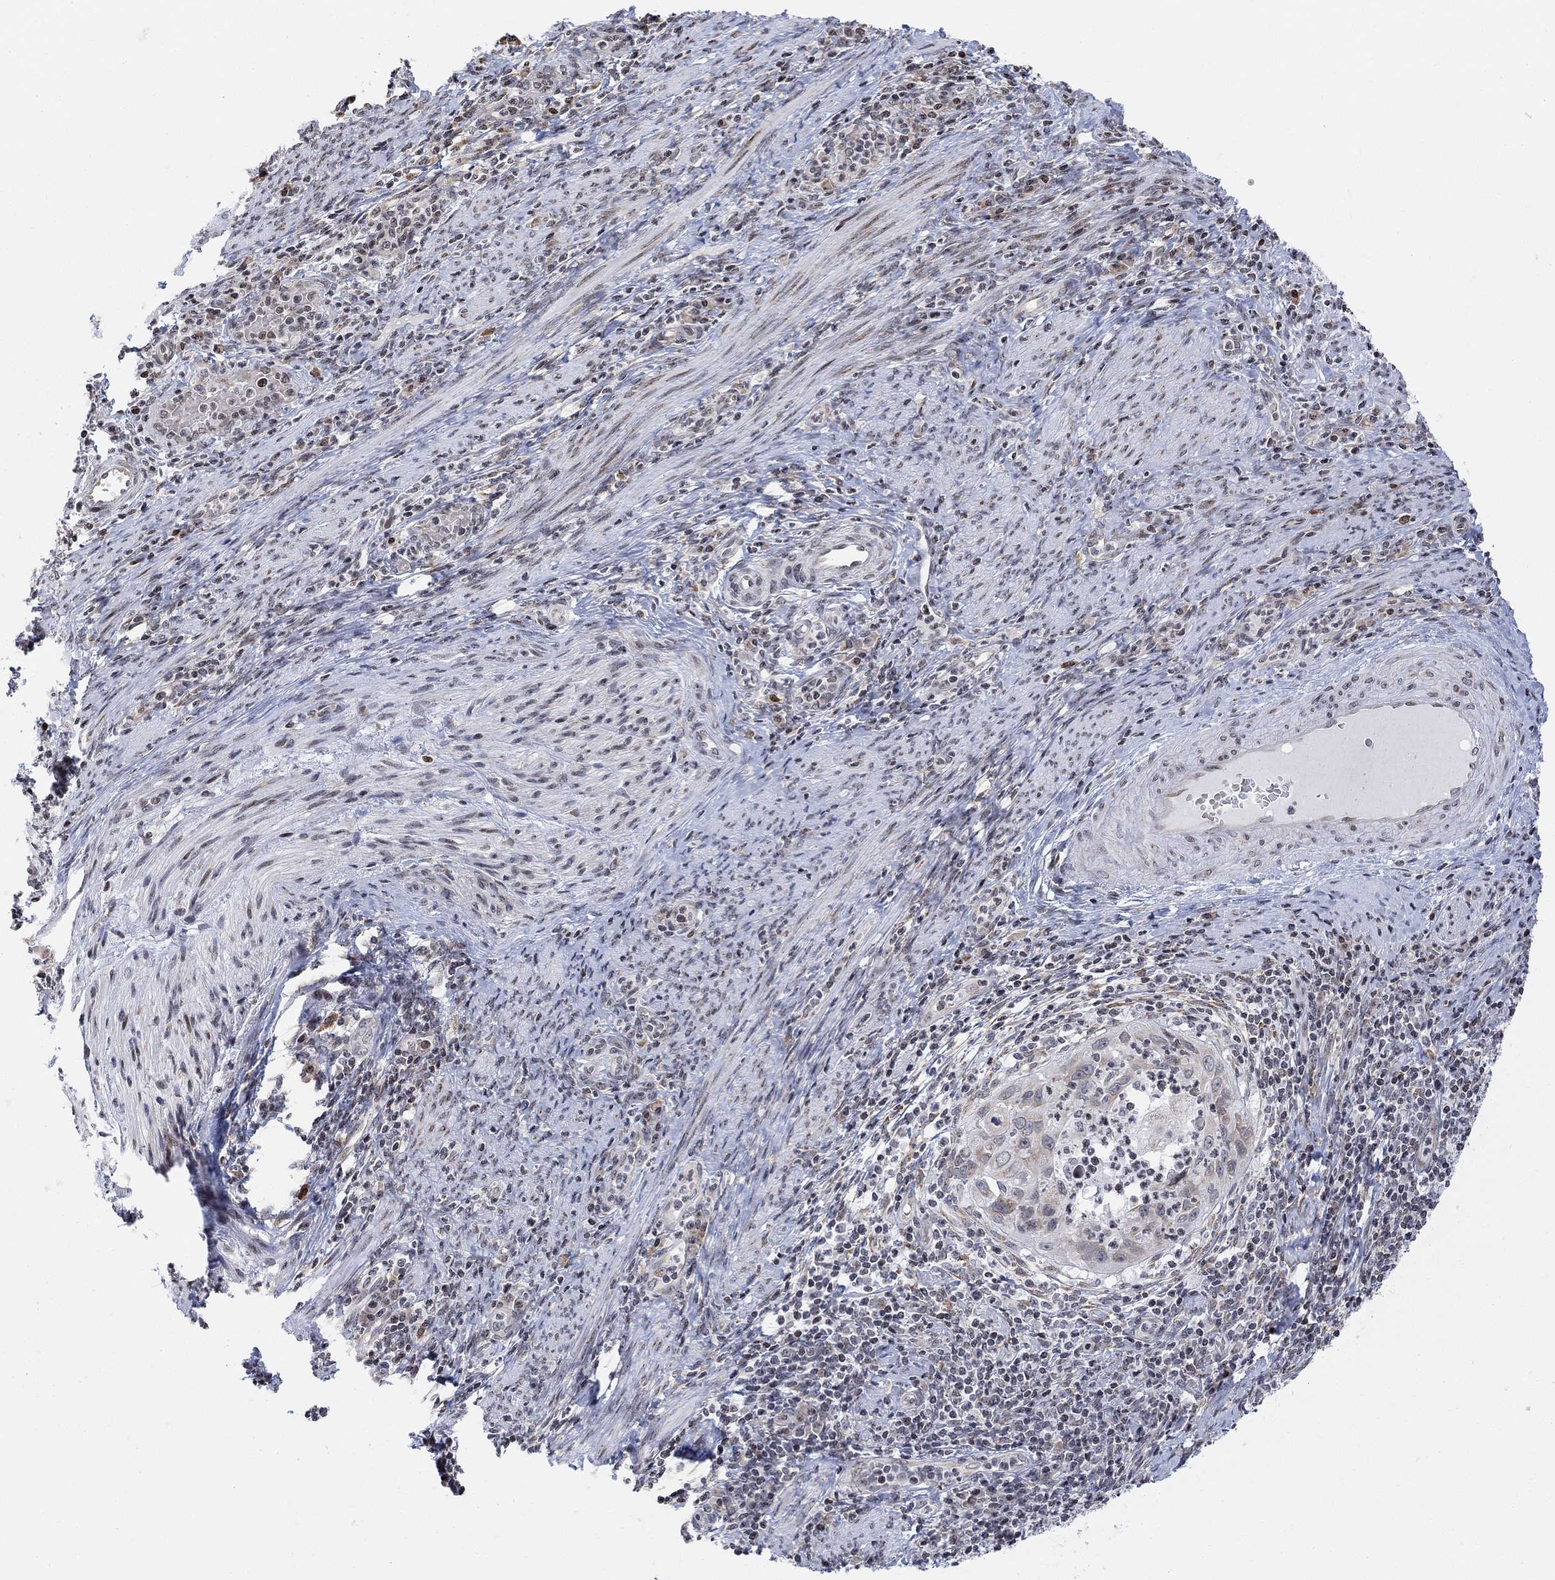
{"staining": {"intensity": "weak", "quantity": "<25%", "location": "cytoplasmic/membranous"}, "tissue": "cervical cancer", "cell_type": "Tumor cells", "image_type": "cancer", "snomed": [{"axis": "morphology", "description": "Squamous cell carcinoma, NOS"}, {"axis": "topography", "description": "Cervix"}], "caption": "A histopathology image of human cervical cancer (squamous cell carcinoma) is negative for staining in tumor cells. (Stains: DAB IHC with hematoxylin counter stain, Microscopy: brightfield microscopy at high magnification).", "gene": "ABHD14A", "patient": {"sex": "female", "age": 26}}